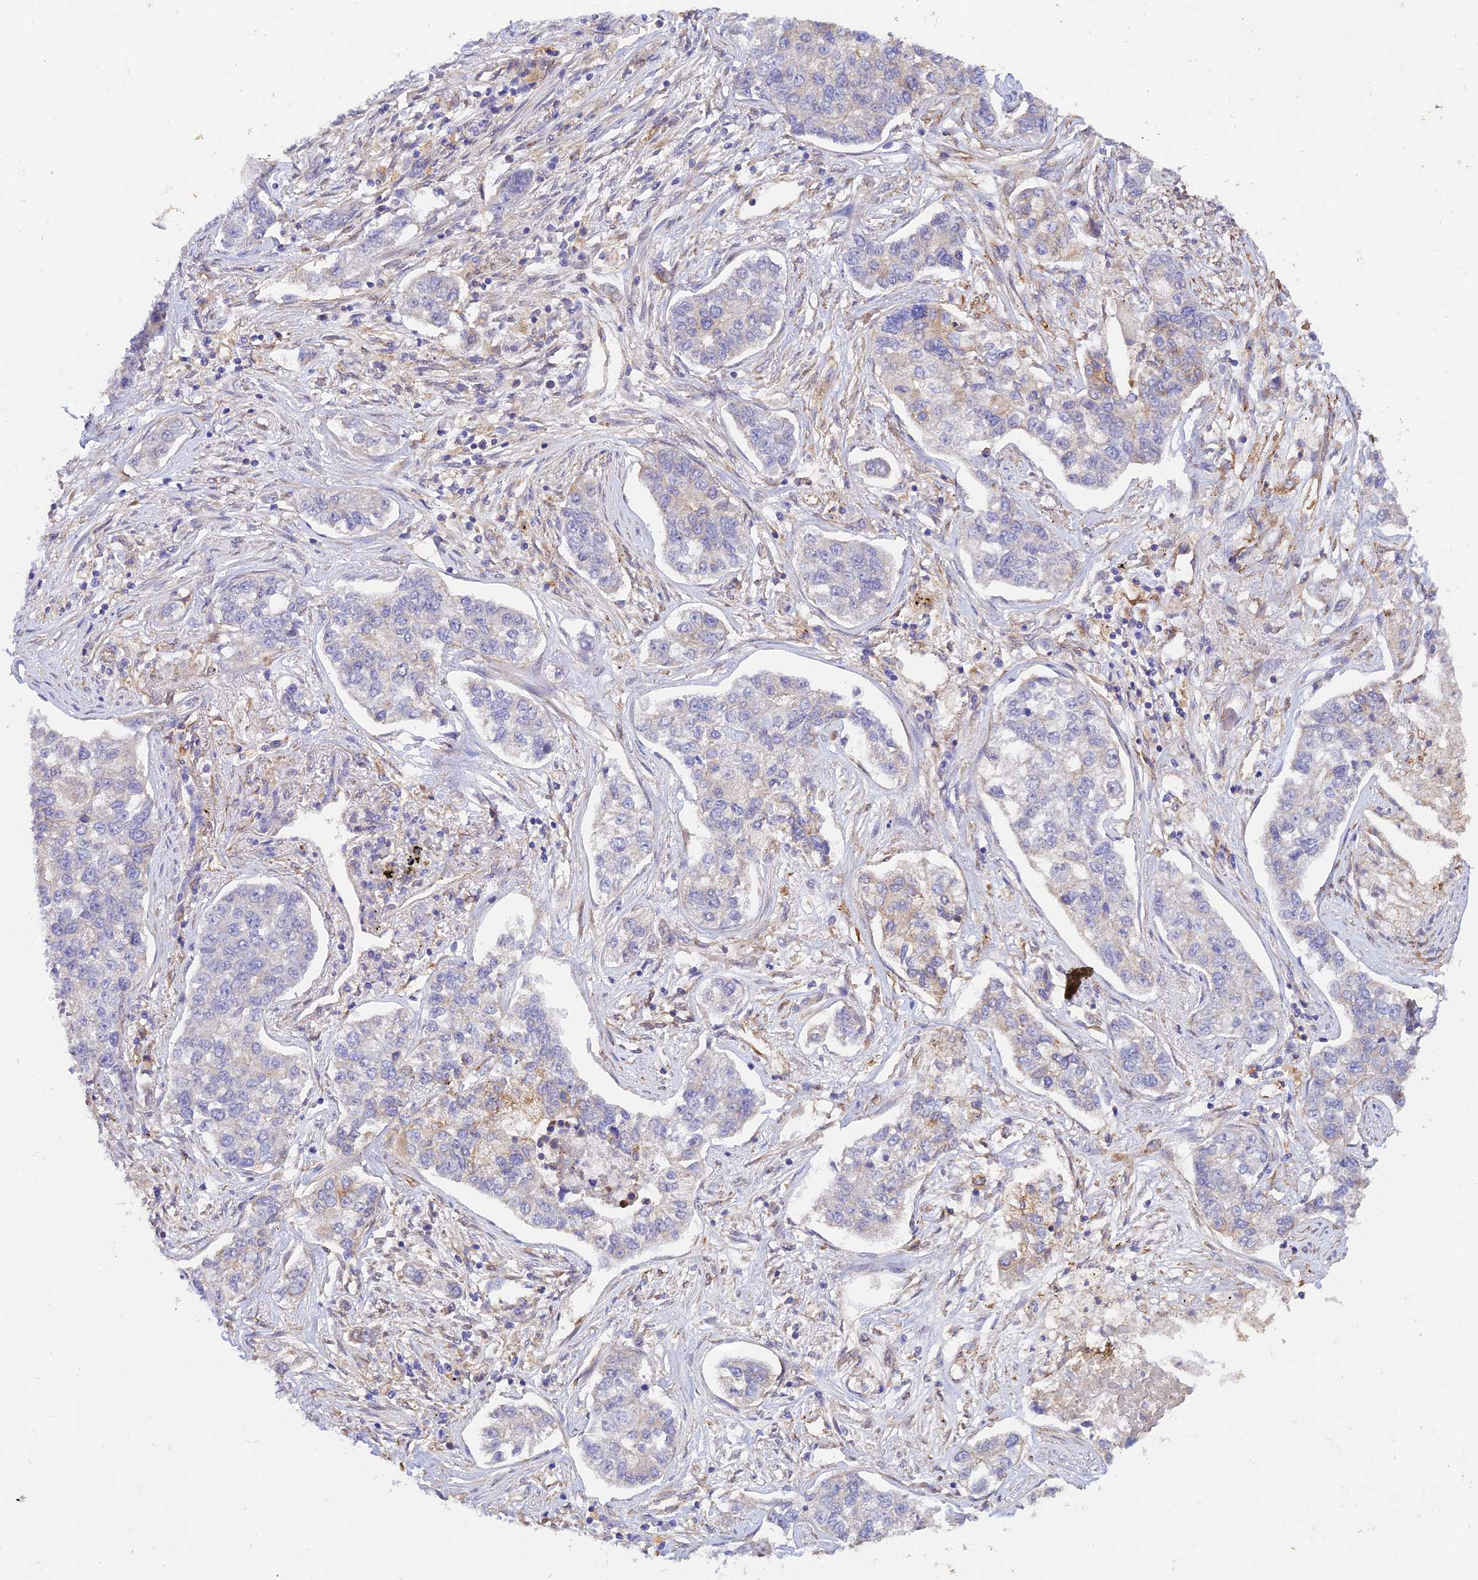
{"staining": {"intensity": "negative", "quantity": "none", "location": "none"}, "tissue": "lung cancer", "cell_type": "Tumor cells", "image_type": "cancer", "snomed": [{"axis": "morphology", "description": "Adenocarcinoma, NOS"}, {"axis": "topography", "description": "Lung"}], "caption": "Lung cancer was stained to show a protein in brown. There is no significant expression in tumor cells.", "gene": "MYO9A", "patient": {"sex": "male", "age": 49}}